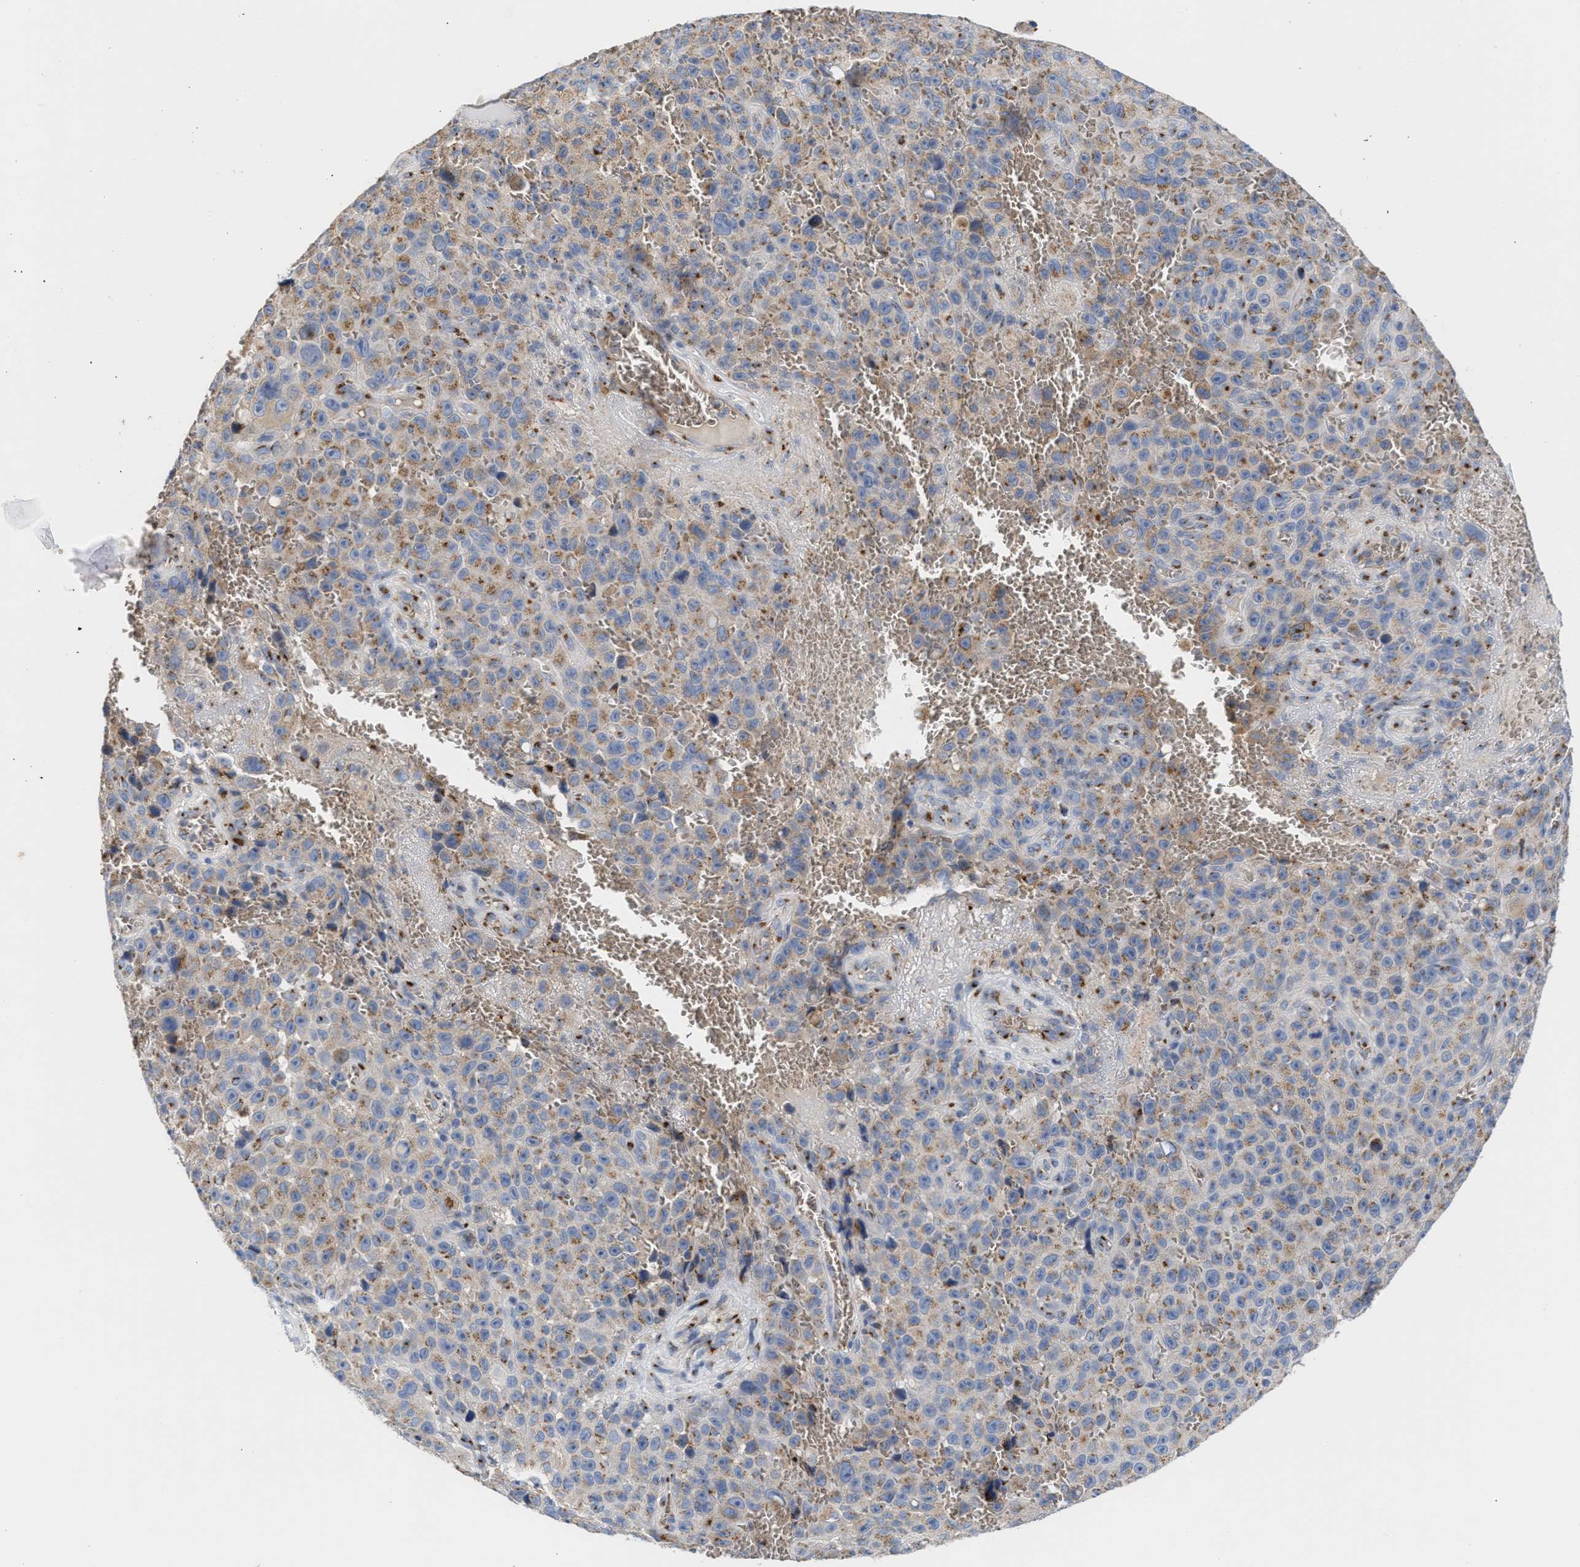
{"staining": {"intensity": "moderate", "quantity": ">75%", "location": "cytoplasmic/membranous"}, "tissue": "melanoma", "cell_type": "Tumor cells", "image_type": "cancer", "snomed": [{"axis": "morphology", "description": "Malignant melanoma, NOS"}, {"axis": "topography", "description": "Skin"}], "caption": "DAB (3,3'-diaminobenzidine) immunohistochemical staining of human melanoma exhibits moderate cytoplasmic/membranous protein positivity in approximately >75% of tumor cells. (DAB (3,3'-diaminobenzidine) = brown stain, brightfield microscopy at high magnification).", "gene": "CCL2", "patient": {"sex": "female", "age": 82}}